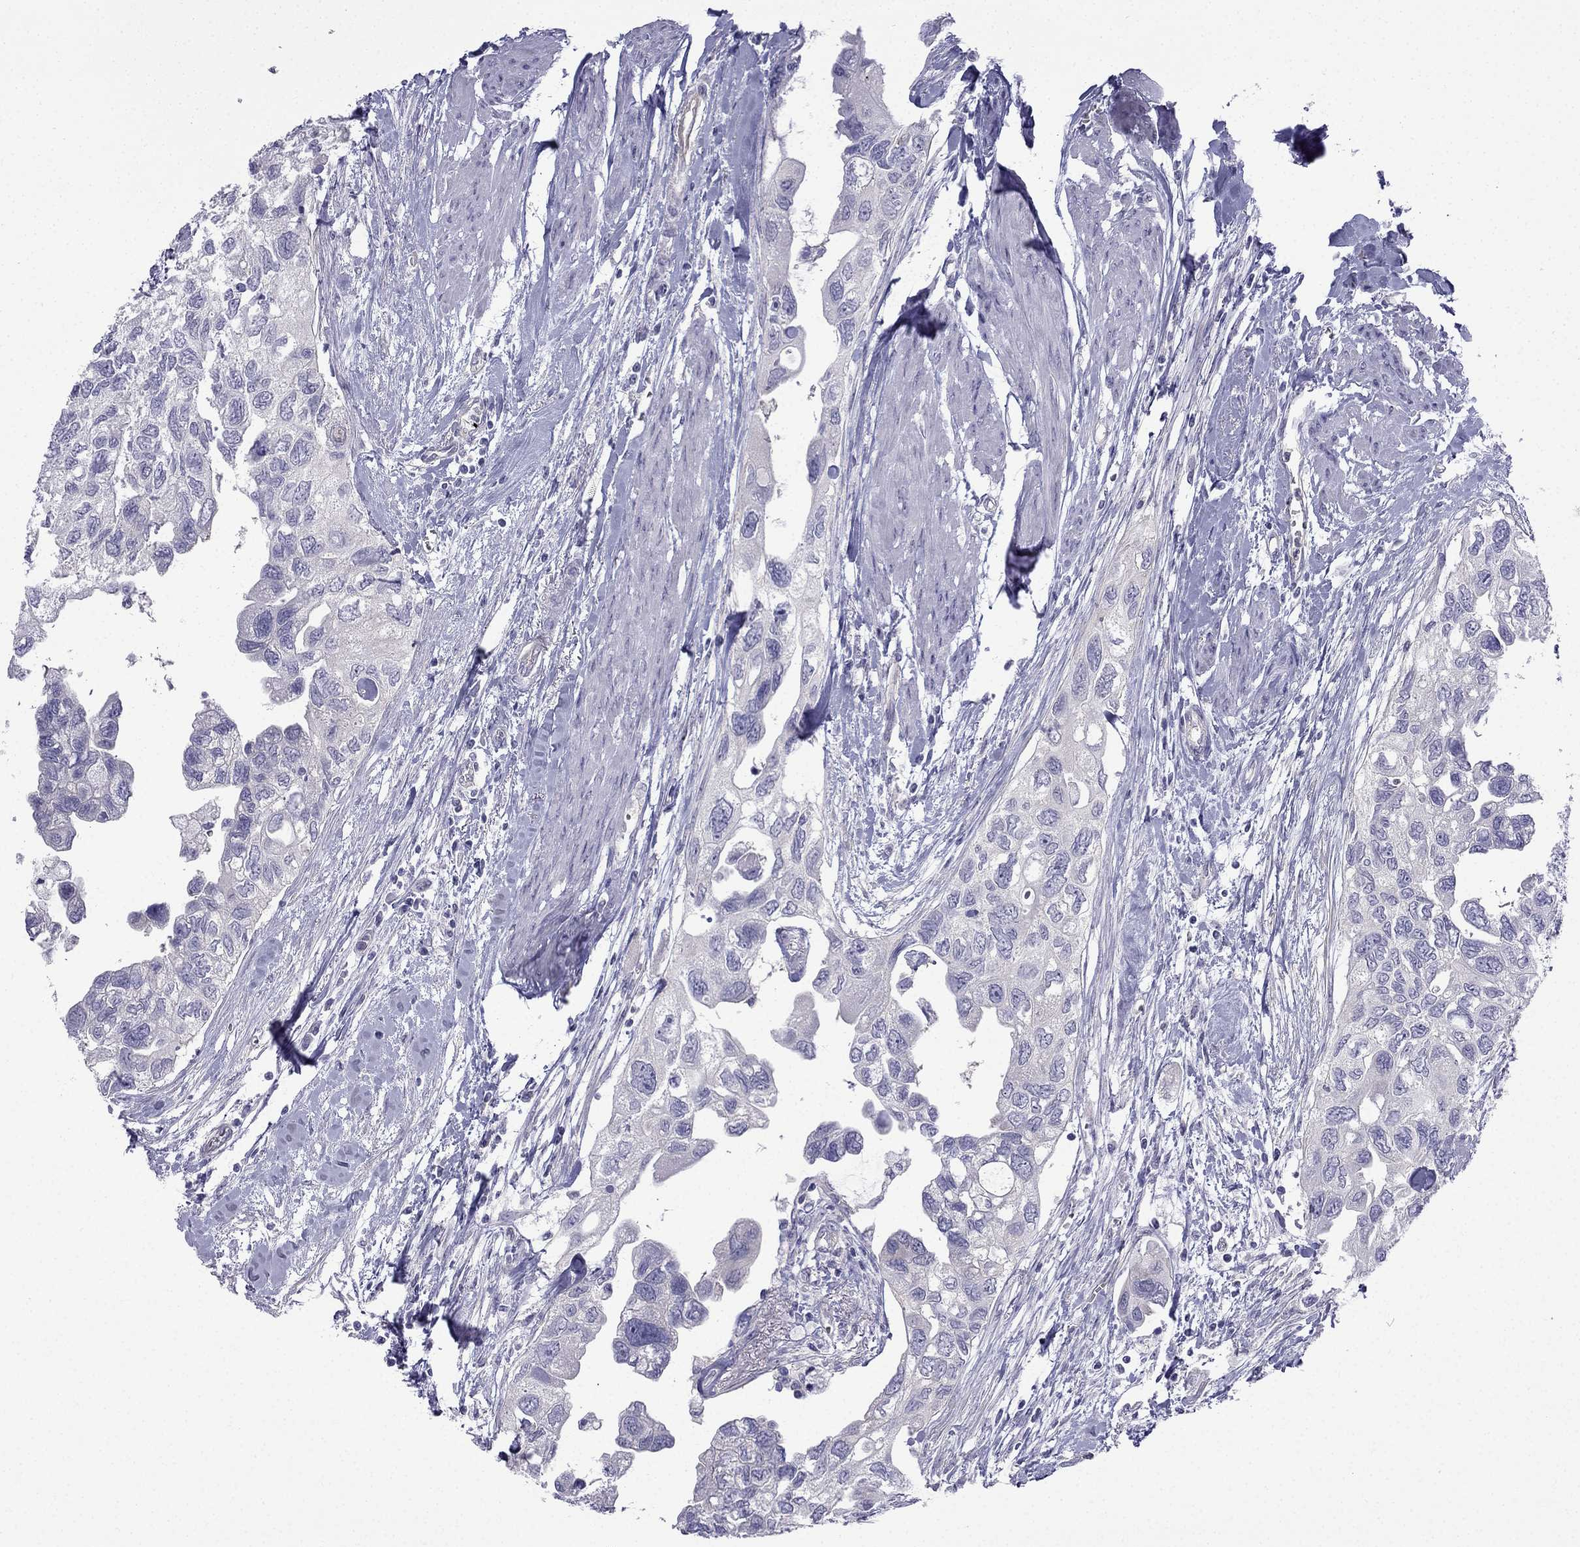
{"staining": {"intensity": "negative", "quantity": "none", "location": "none"}, "tissue": "urothelial cancer", "cell_type": "Tumor cells", "image_type": "cancer", "snomed": [{"axis": "morphology", "description": "Urothelial carcinoma, High grade"}, {"axis": "topography", "description": "Urinary bladder"}], "caption": "Tumor cells show no significant protein positivity in high-grade urothelial carcinoma.", "gene": "GJA8", "patient": {"sex": "male", "age": 59}}